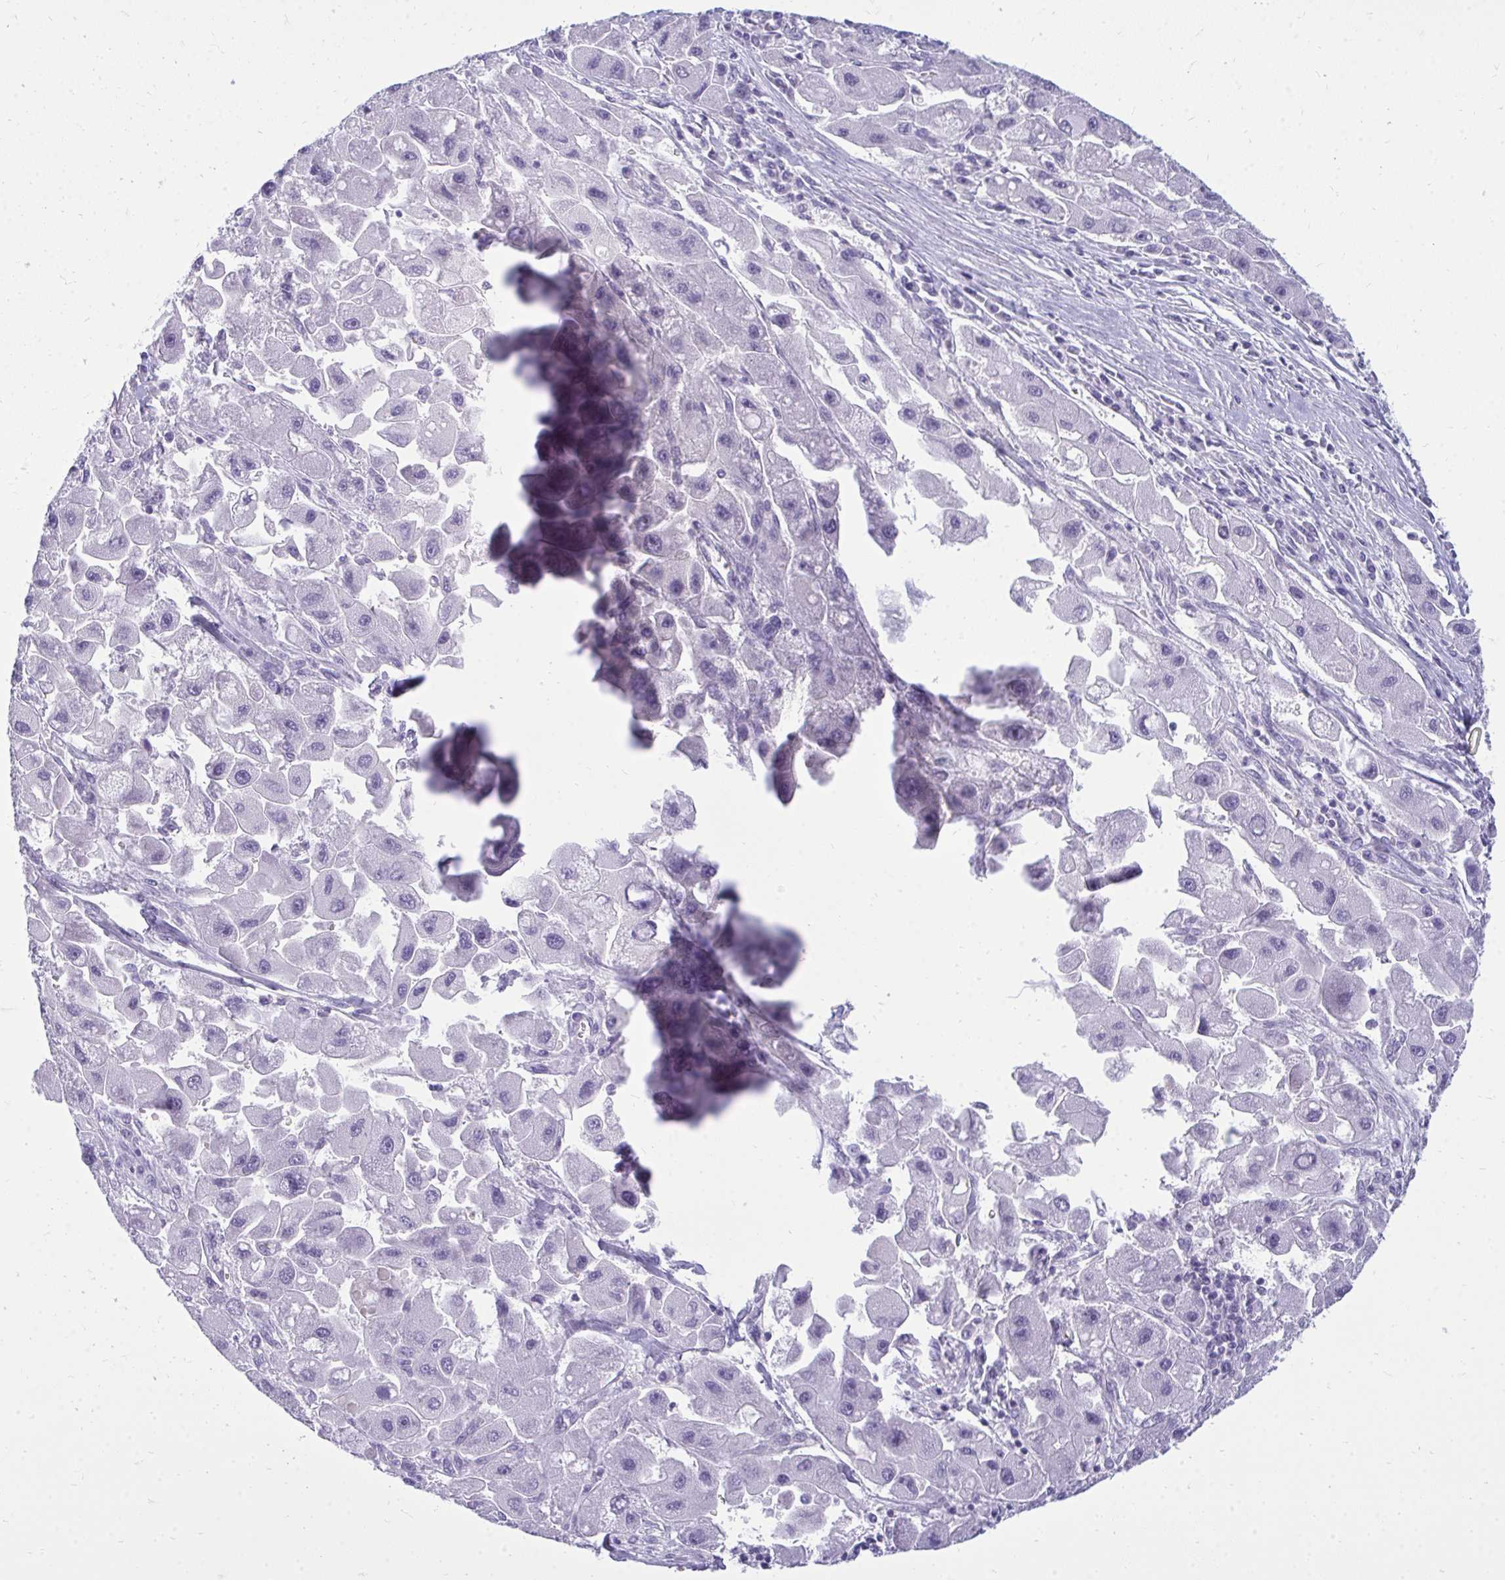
{"staining": {"intensity": "negative", "quantity": "none", "location": "none"}, "tissue": "liver cancer", "cell_type": "Tumor cells", "image_type": "cancer", "snomed": [{"axis": "morphology", "description": "Carcinoma, Hepatocellular, NOS"}, {"axis": "topography", "description": "Liver"}], "caption": "The photomicrograph reveals no staining of tumor cells in liver cancer.", "gene": "FABP3", "patient": {"sex": "male", "age": 24}}